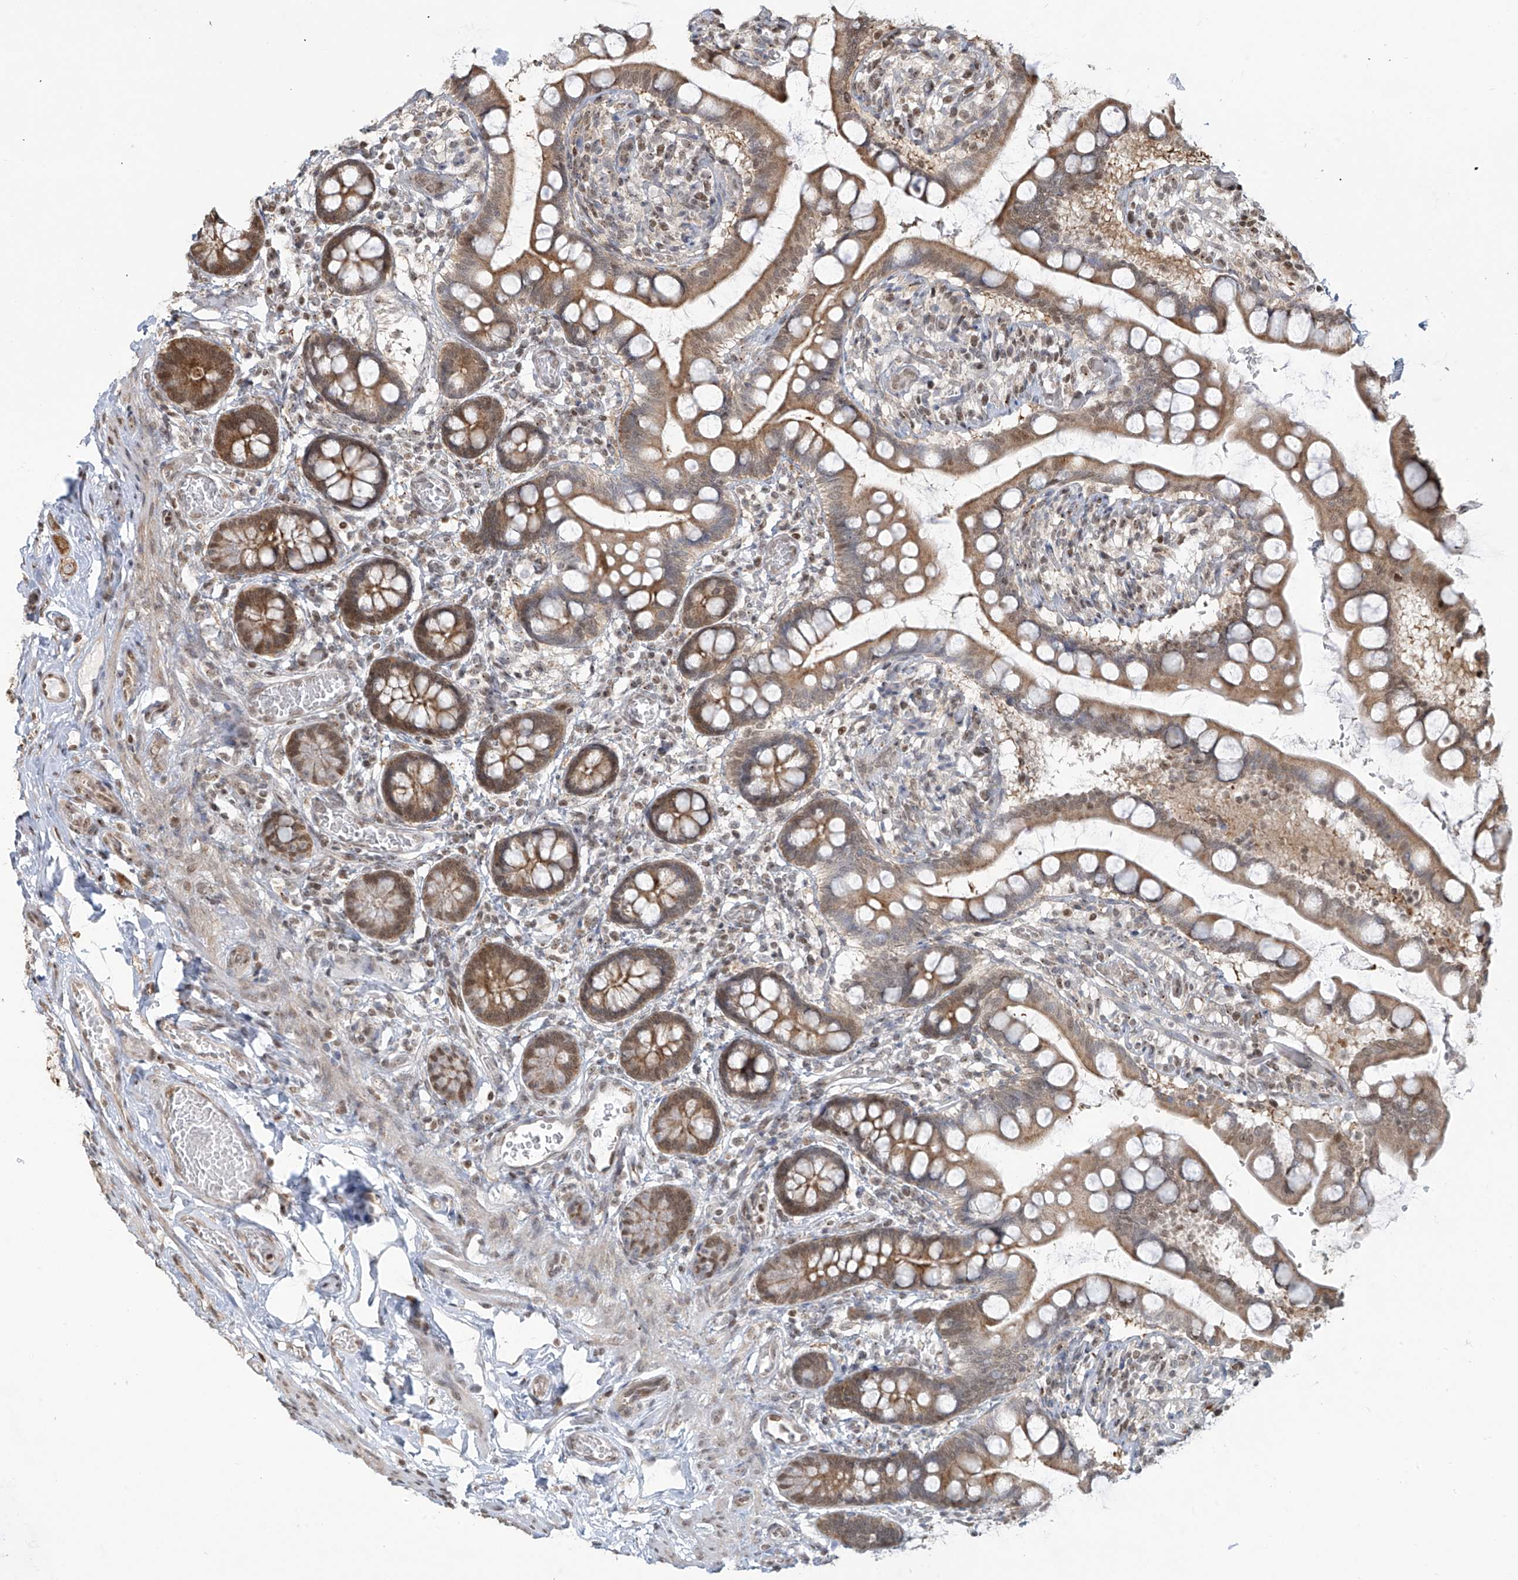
{"staining": {"intensity": "moderate", "quantity": ">75%", "location": "cytoplasmic/membranous"}, "tissue": "small intestine", "cell_type": "Glandular cells", "image_type": "normal", "snomed": [{"axis": "morphology", "description": "Normal tissue, NOS"}, {"axis": "topography", "description": "Small intestine"}], "caption": "Immunohistochemistry (IHC) (DAB (3,3'-diaminobenzidine)) staining of normal small intestine exhibits moderate cytoplasmic/membranous protein positivity in about >75% of glandular cells. (DAB IHC, brown staining for protein, blue staining for nuclei).", "gene": "VMP1", "patient": {"sex": "male", "age": 52}}